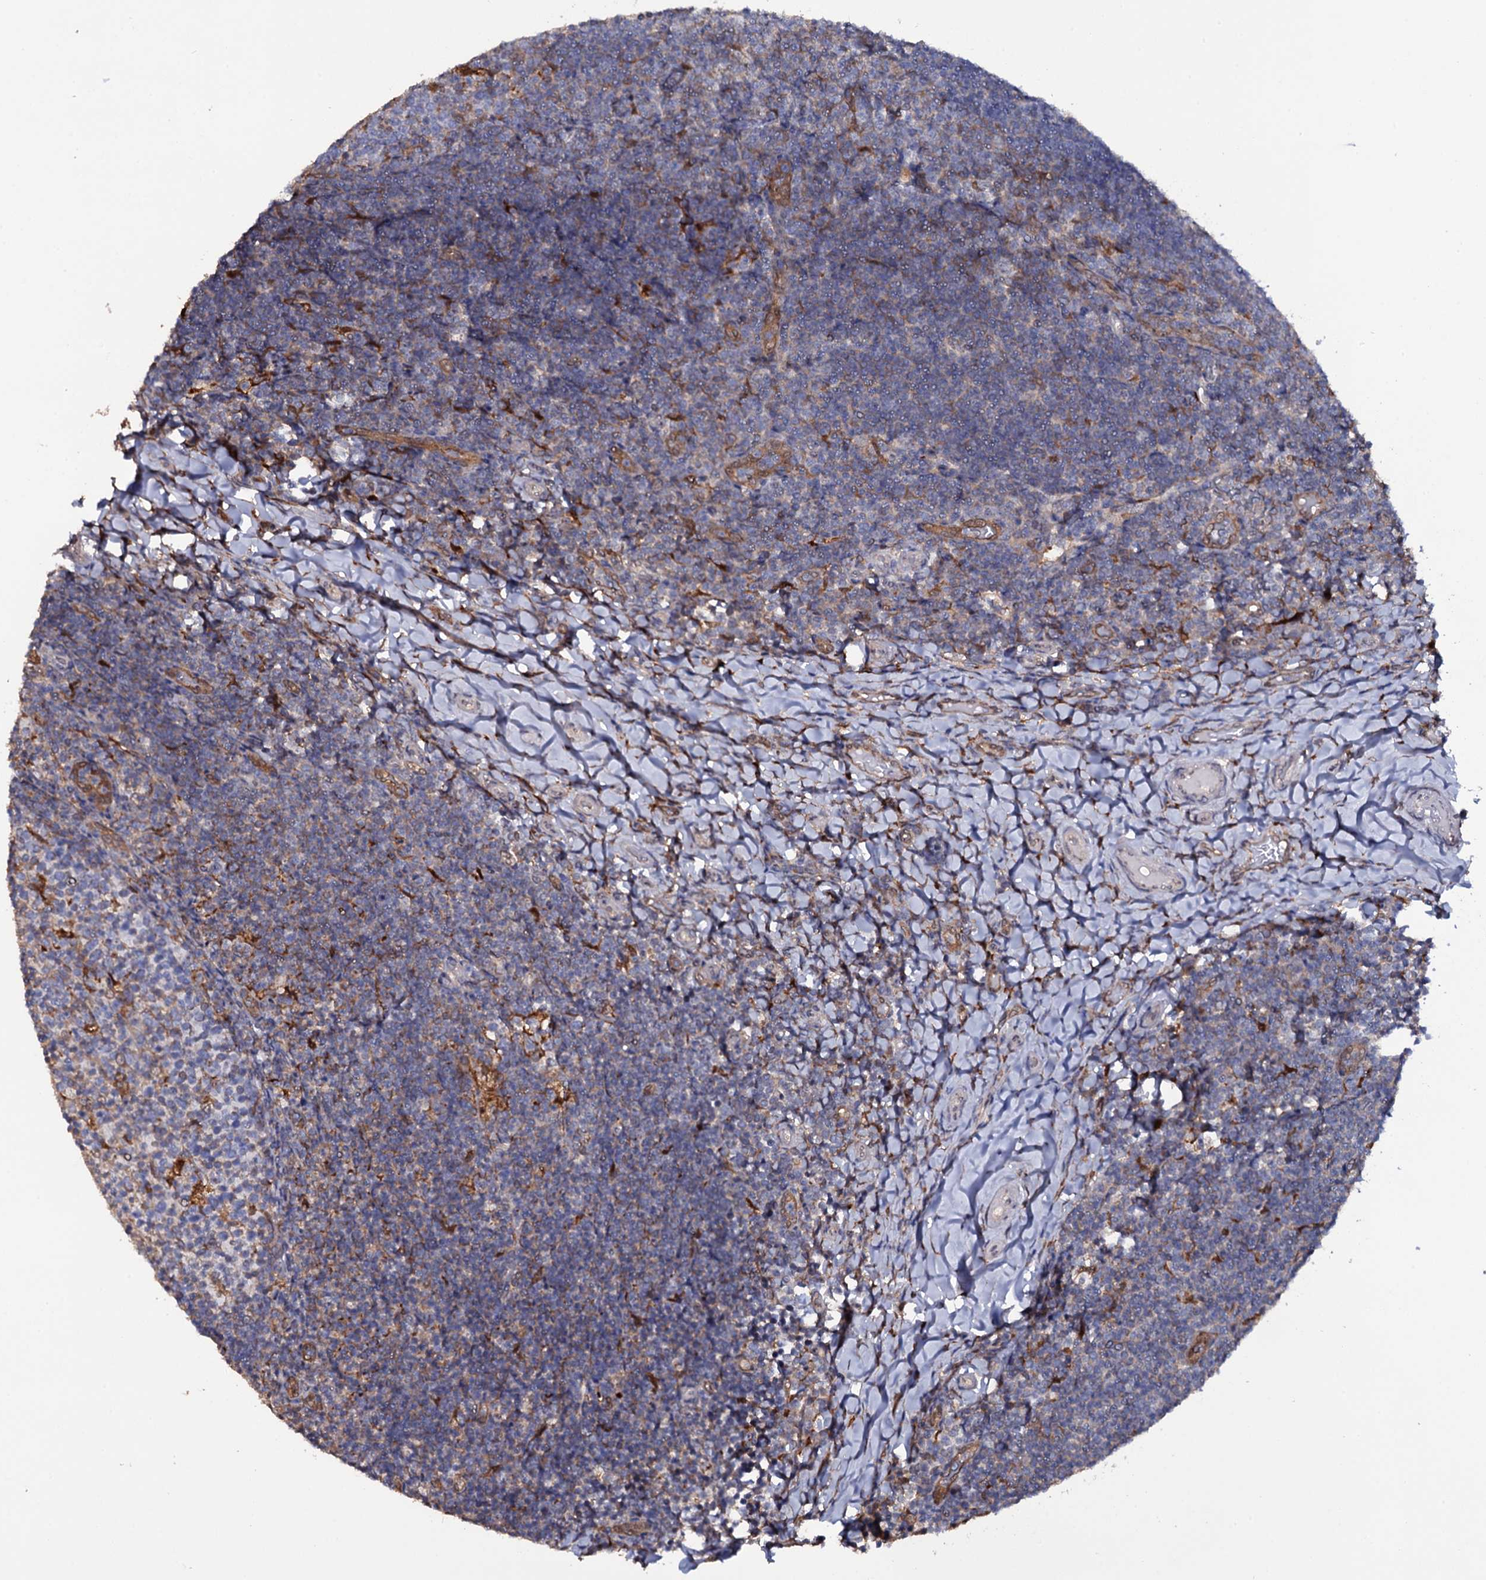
{"staining": {"intensity": "moderate", "quantity": "<25%", "location": "cytoplasmic/membranous"}, "tissue": "tonsil", "cell_type": "Germinal center cells", "image_type": "normal", "snomed": [{"axis": "morphology", "description": "Normal tissue, NOS"}, {"axis": "topography", "description": "Tonsil"}], "caption": "Benign tonsil displays moderate cytoplasmic/membranous staining in about <25% of germinal center cells, visualized by immunohistochemistry. Immunohistochemistry stains the protein of interest in brown and the nuclei are stained blue.", "gene": "CRYL1", "patient": {"sex": "female", "age": 10}}